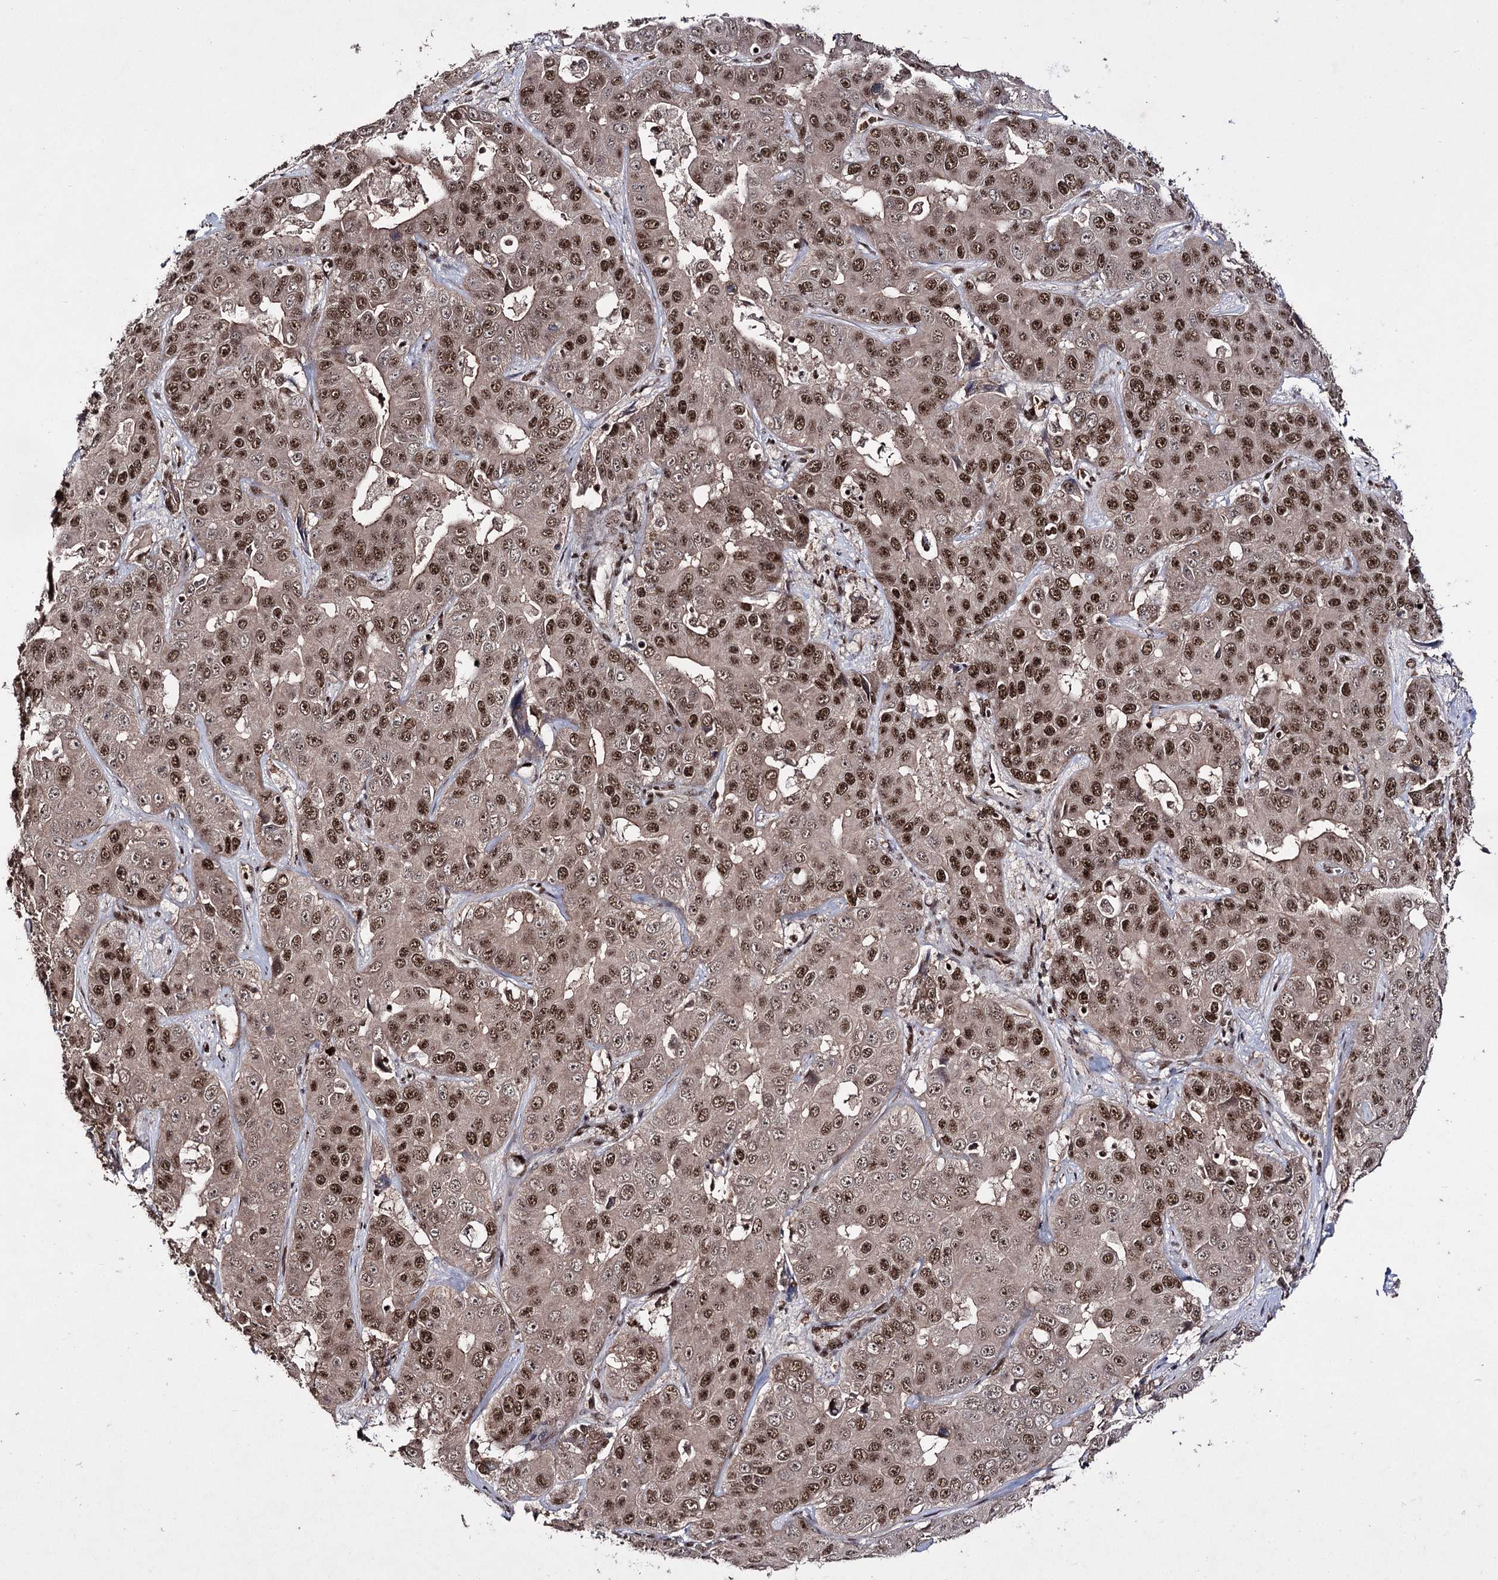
{"staining": {"intensity": "strong", "quantity": ">75%", "location": "nuclear"}, "tissue": "liver cancer", "cell_type": "Tumor cells", "image_type": "cancer", "snomed": [{"axis": "morphology", "description": "Cholangiocarcinoma"}, {"axis": "topography", "description": "Liver"}], "caption": "Immunohistochemical staining of human cholangiocarcinoma (liver) reveals high levels of strong nuclear protein expression in approximately >75% of tumor cells.", "gene": "PRPF40A", "patient": {"sex": "female", "age": 52}}